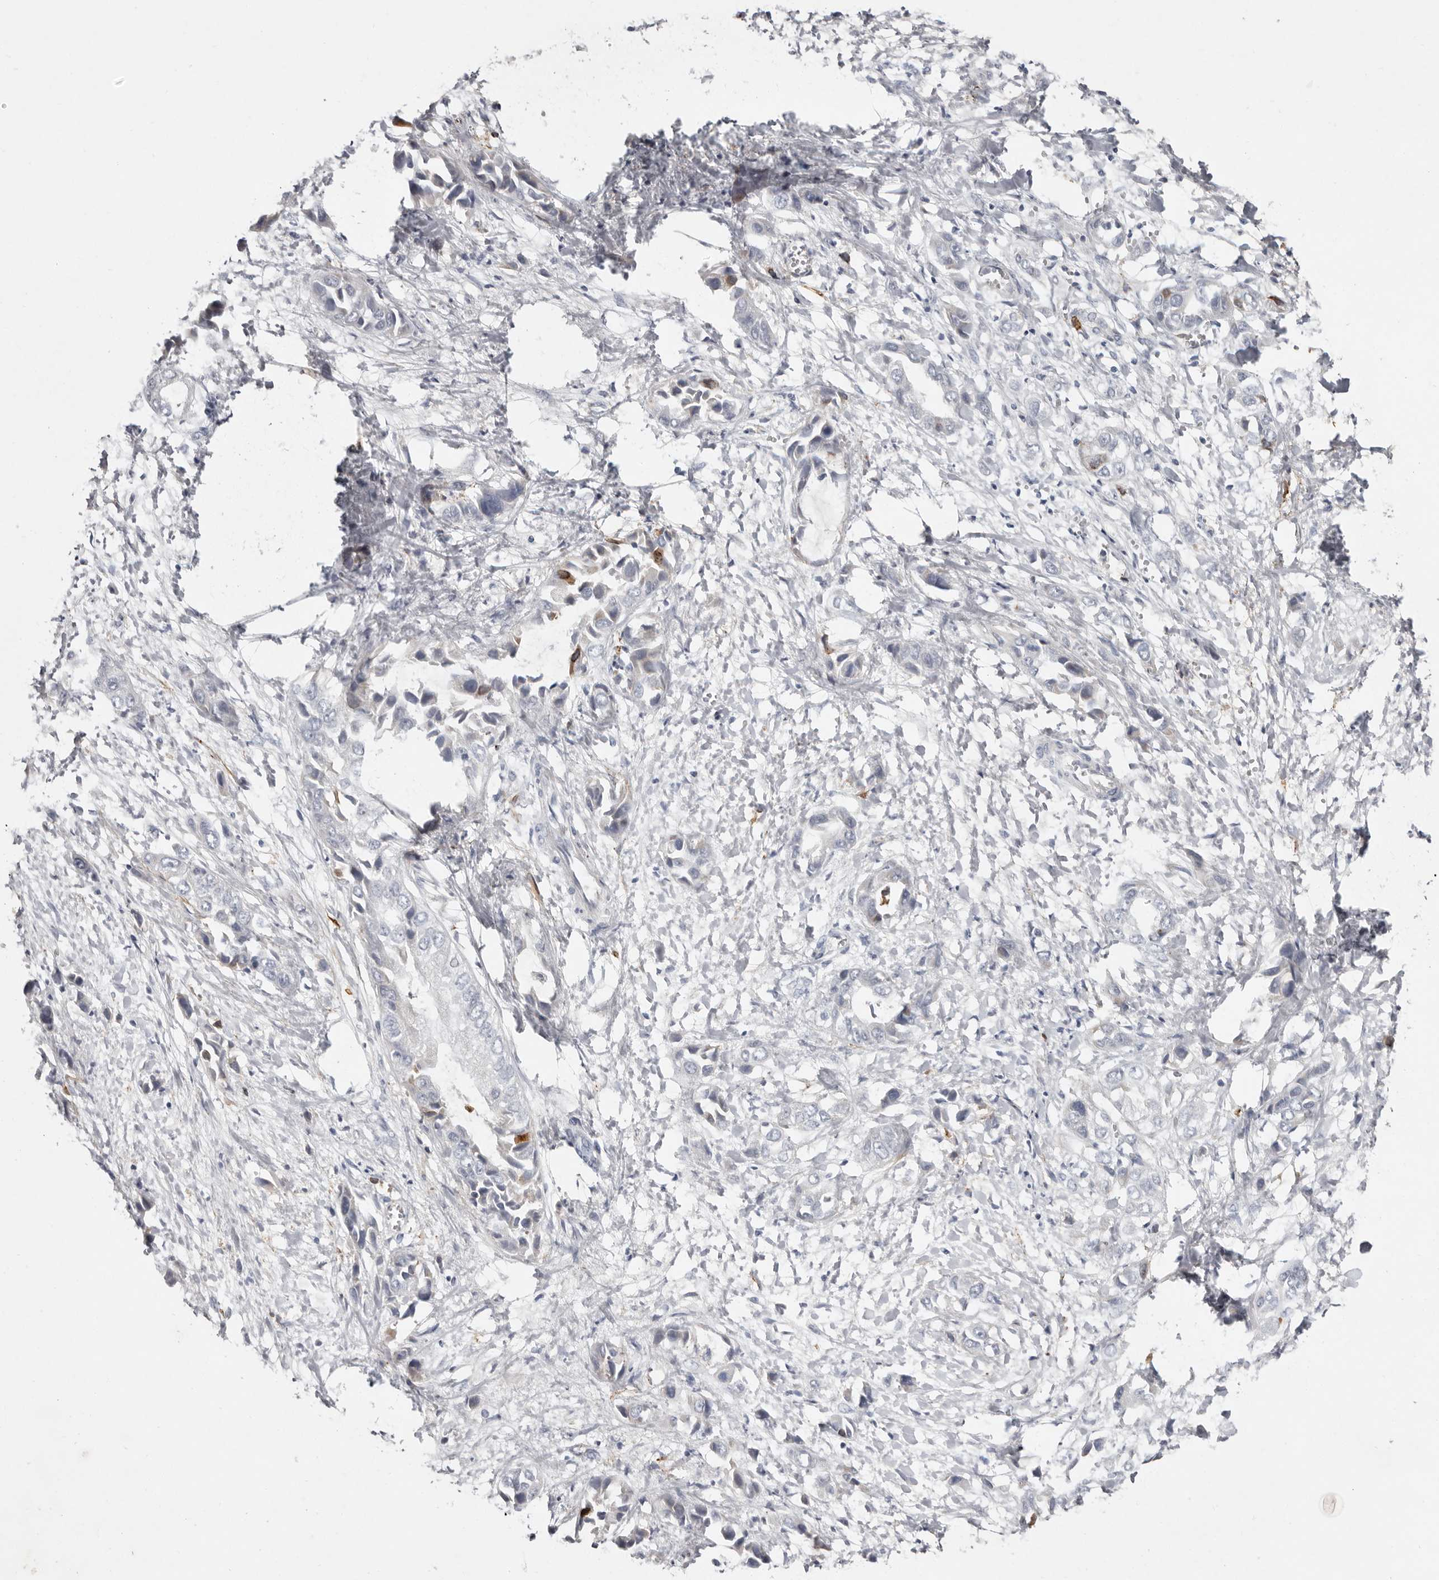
{"staining": {"intensity": "negative", "quantity": "none", "location": "none"}, "tissue": "liver cancer", "cell_type": "Tumor cells", "image_type": "cancer", "snomed": [{"axis": "morphology", "description": "Cholangiocarcinoma"}, {"axis": "topography", "description": "Liver"}], "caption": "High power microscopy image of an IHC image of liver cancer (cholangiocarcinoma), revealing no significant expression in tumor cells.", "gene": "KIF26B", "patient": {"sex": "female", "age": 52}}